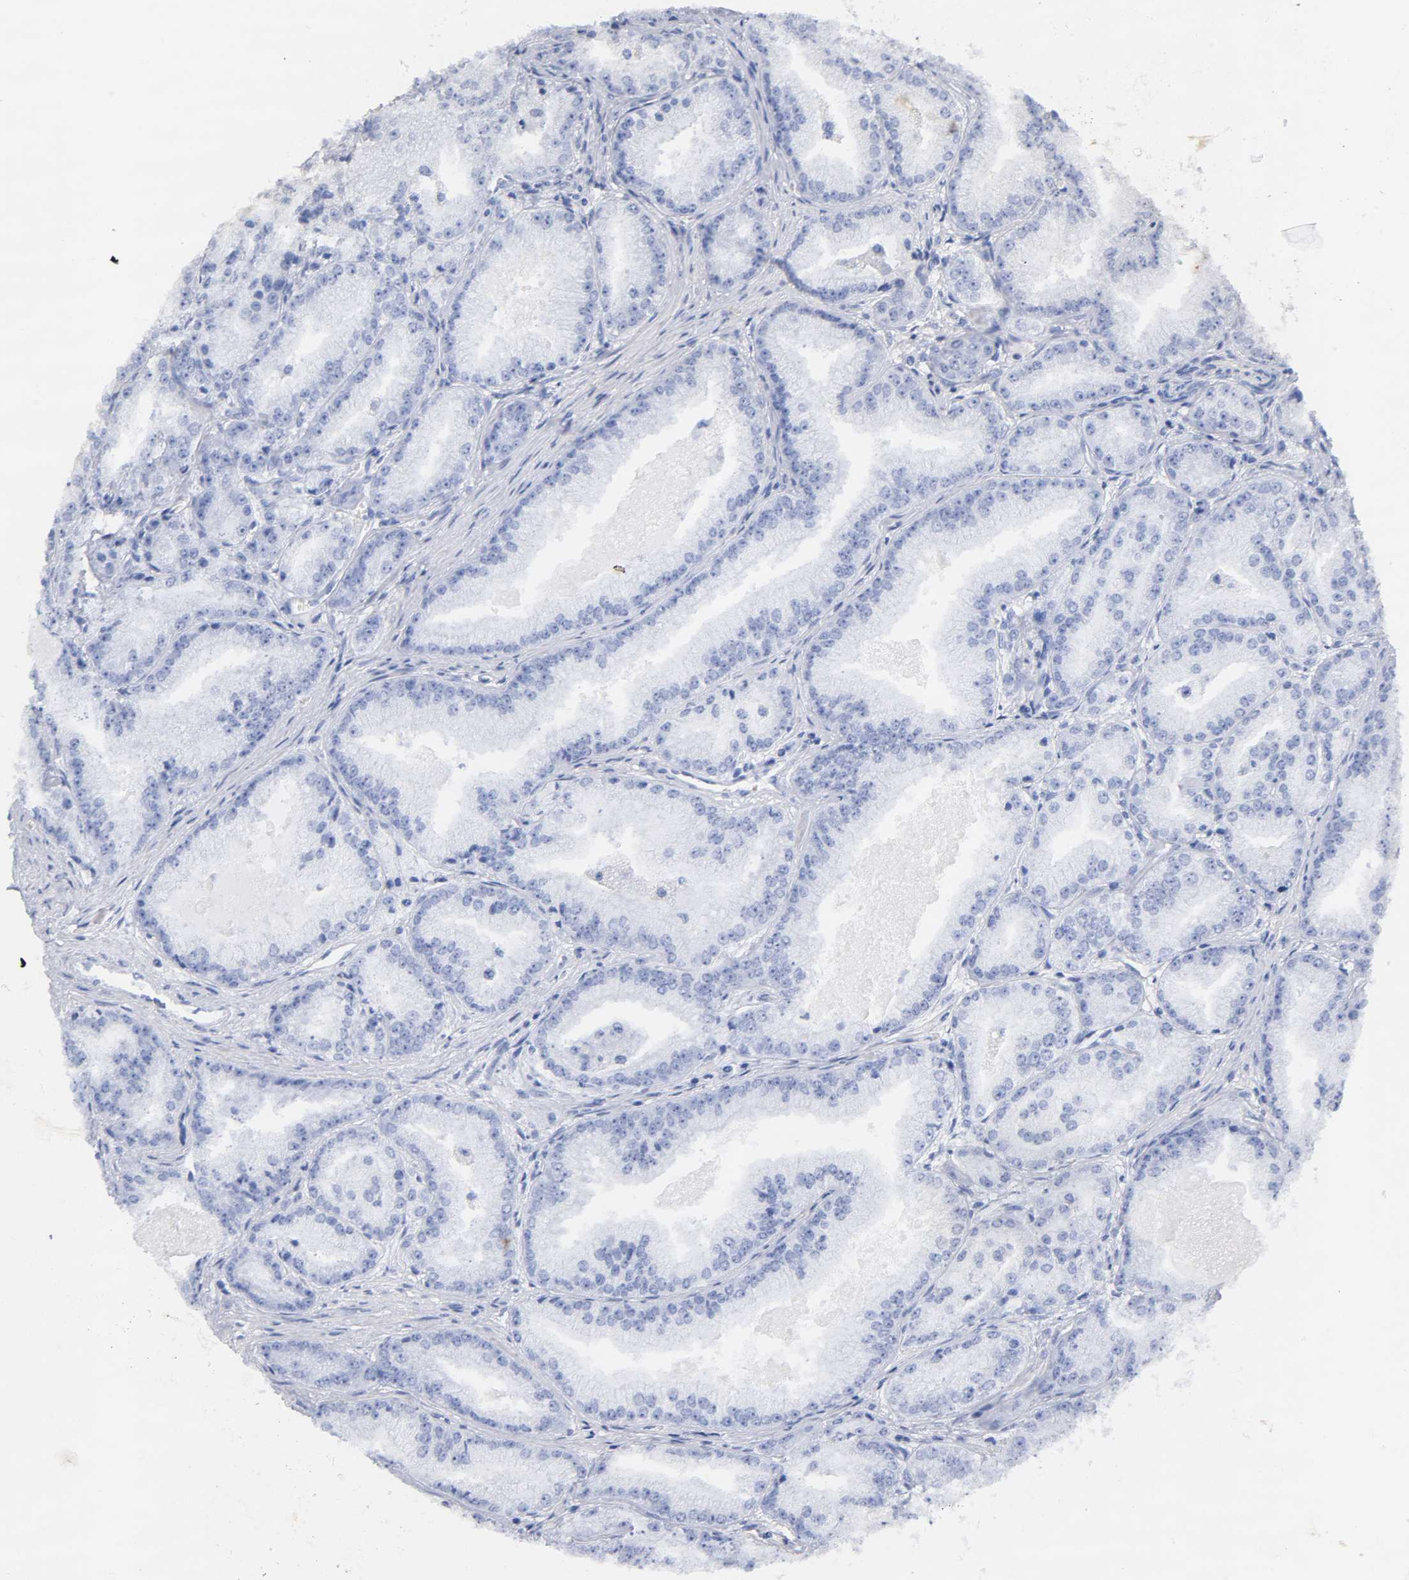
{"staining": {"intensity": "negative", "quantity": "none", "location": "none"}, "tissue": "prostate cancer", "cell_type": "Tumor cells", "image_type": "cancer", "snomed": [{"axis": "morphology", "description": "Adenocarcinoma, High grade"}, {"axis": "topography", "description": "Prostate"}], "caption": "Immunohistochemistry (IHC) of prostate cancer (adenocarcinoma (high-grade)) reveals no positivity in tumor cells.", "gene": "VSIG4", "patient": {"sex": "male", "age": 61}}